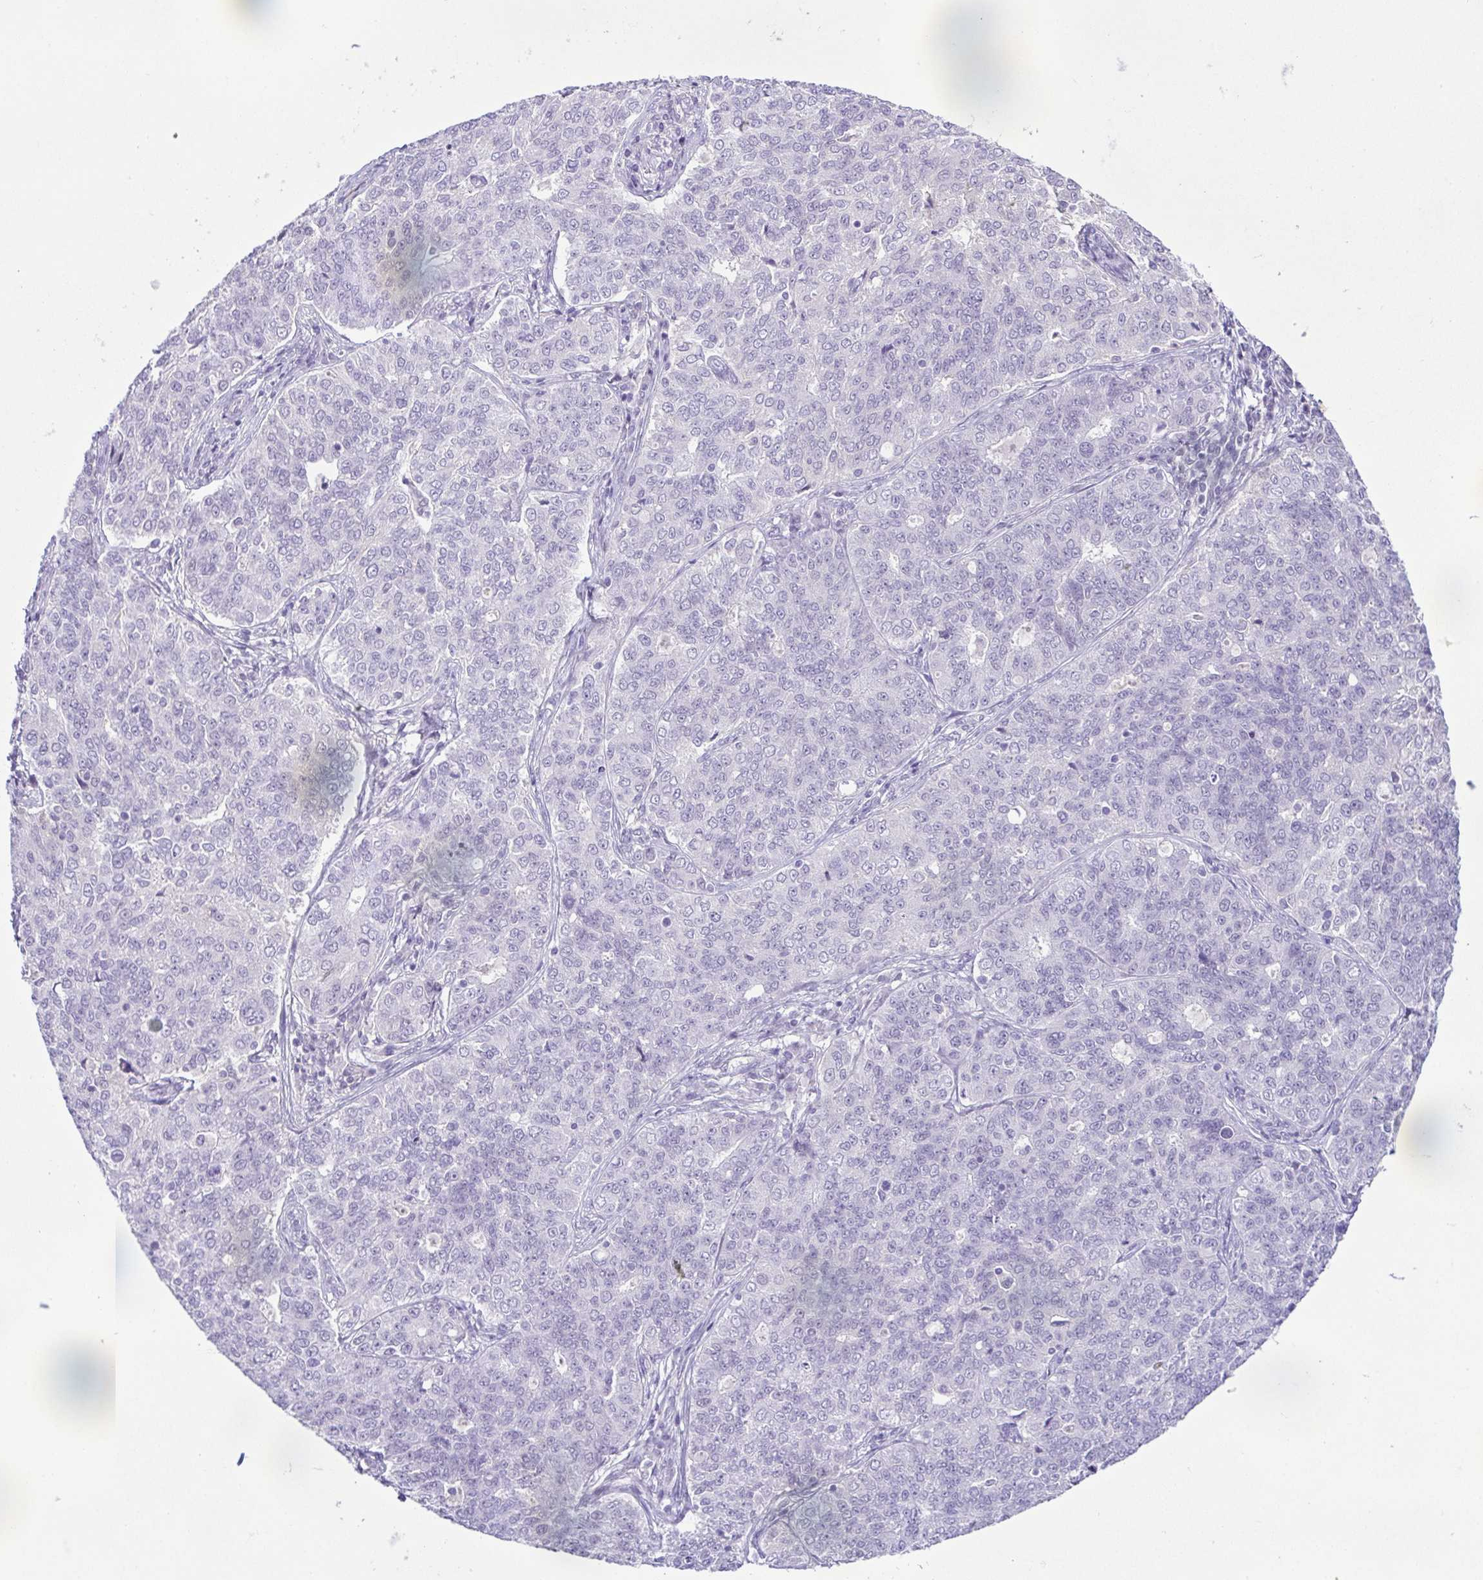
{"staining": {"intensity": "negative", "quantity": "none", "location": "none"}, "tissue": "endometrial cancer", "cell_type": "Tumor cells", "image_type": "cancer", "snomed": [{"axis": "morphology", "description": "Adenocarcinoma, NOS"}, {"axis": "topography", "description": "Endometrium"}], "caption": "Tumor cells are negative for protein expression in human endometrial cancer (adenocarcinoma).", "gene": "TERT", "patient": {"sex": "female", "age": 43}}